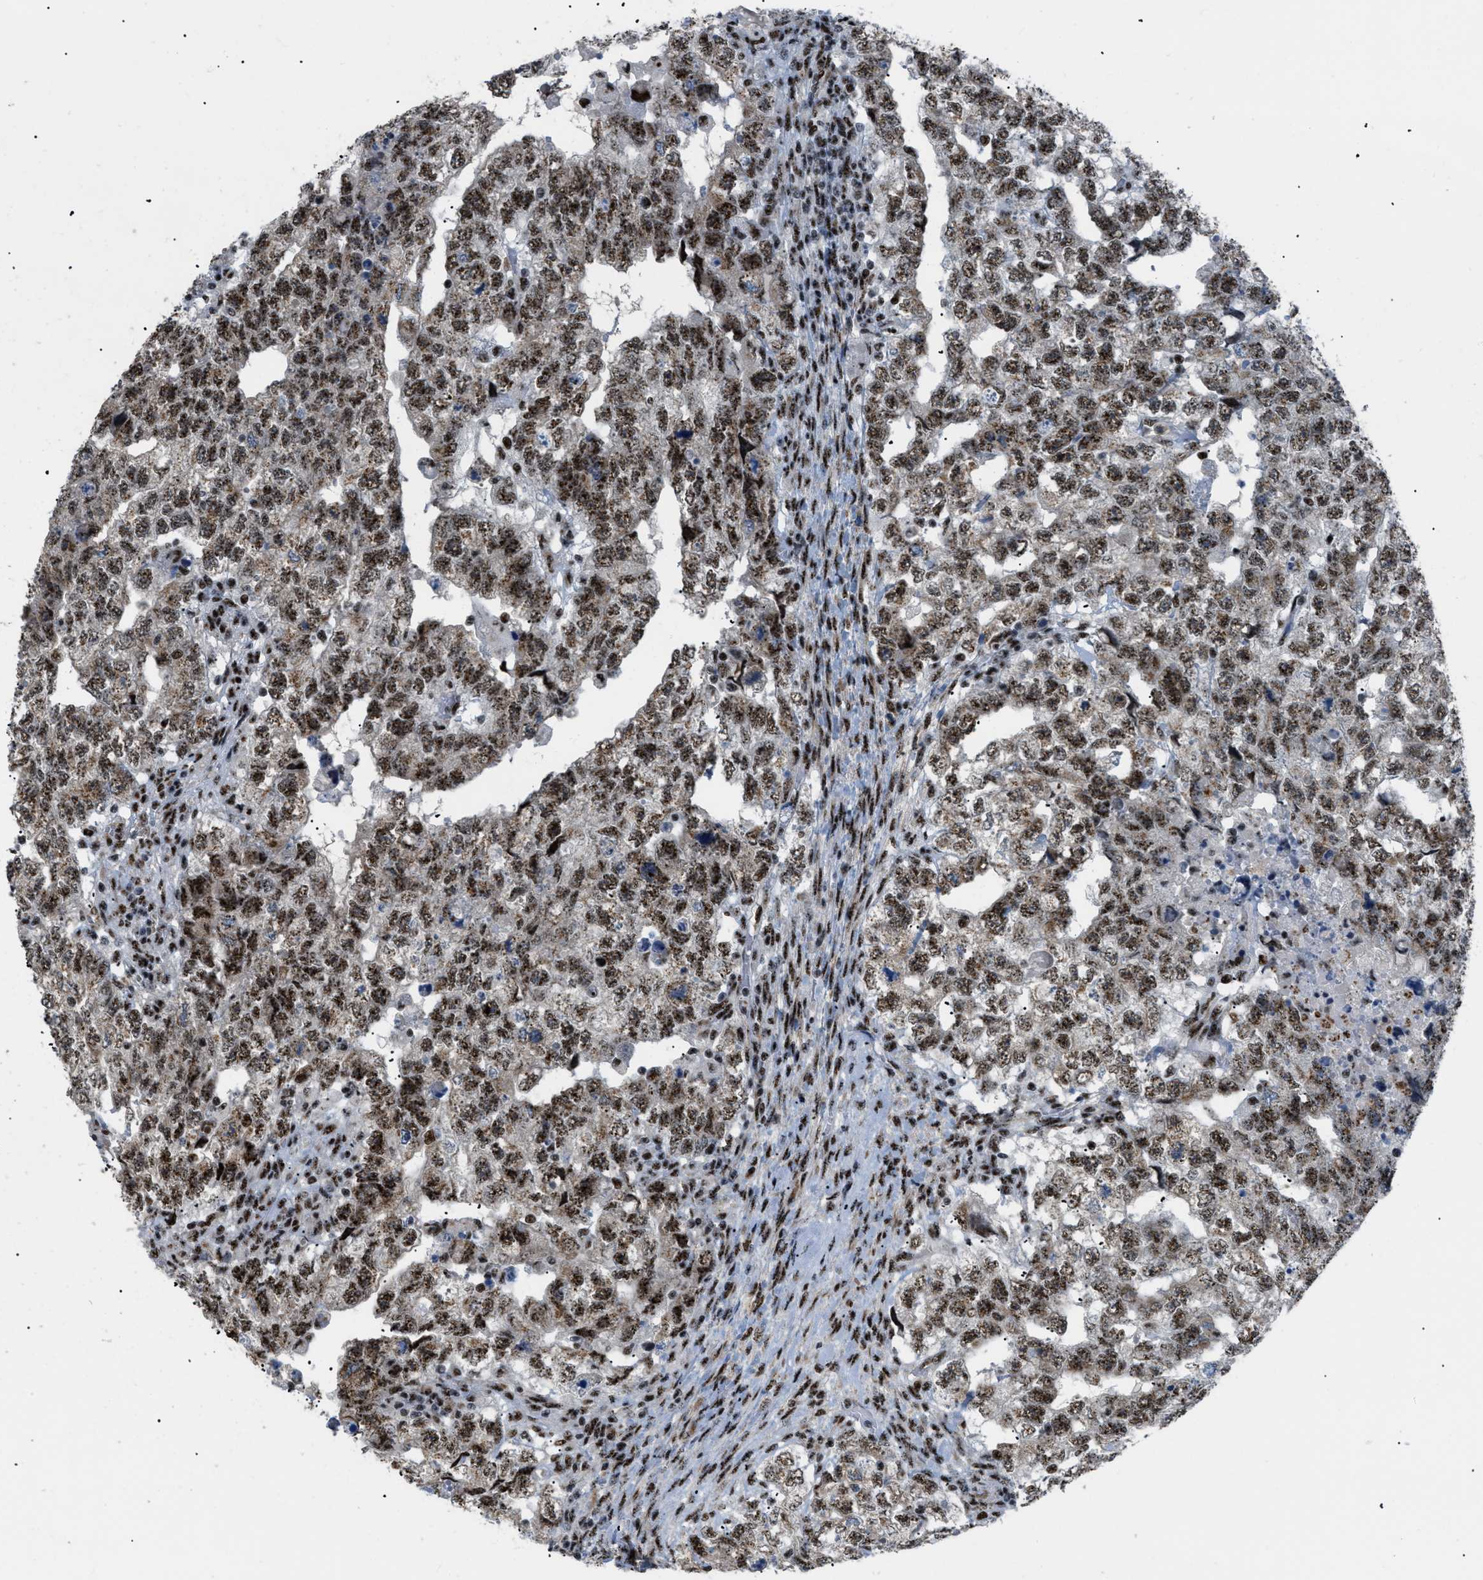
{"staining": {"intensity": "strong", "quantity": ">75%", "location": "nuclear"}, "tissue": "testis cancer", "cell_type": "Tumor cells", "image_type": "cancer", "snomed": [{"axis": "morphology", "description": "Carcinoma, Embryonal, NOS"}, {"axis": "topography", "description": "Testis"}], "caption": "An immunohistochemistry image of neoplastic tissue is shown. Protein staining in brown highlights strong nuclear positivity in testis cancer within tumor cells.", "gene": "CDR2", "patient": {"sex": "male", "age": 36}}